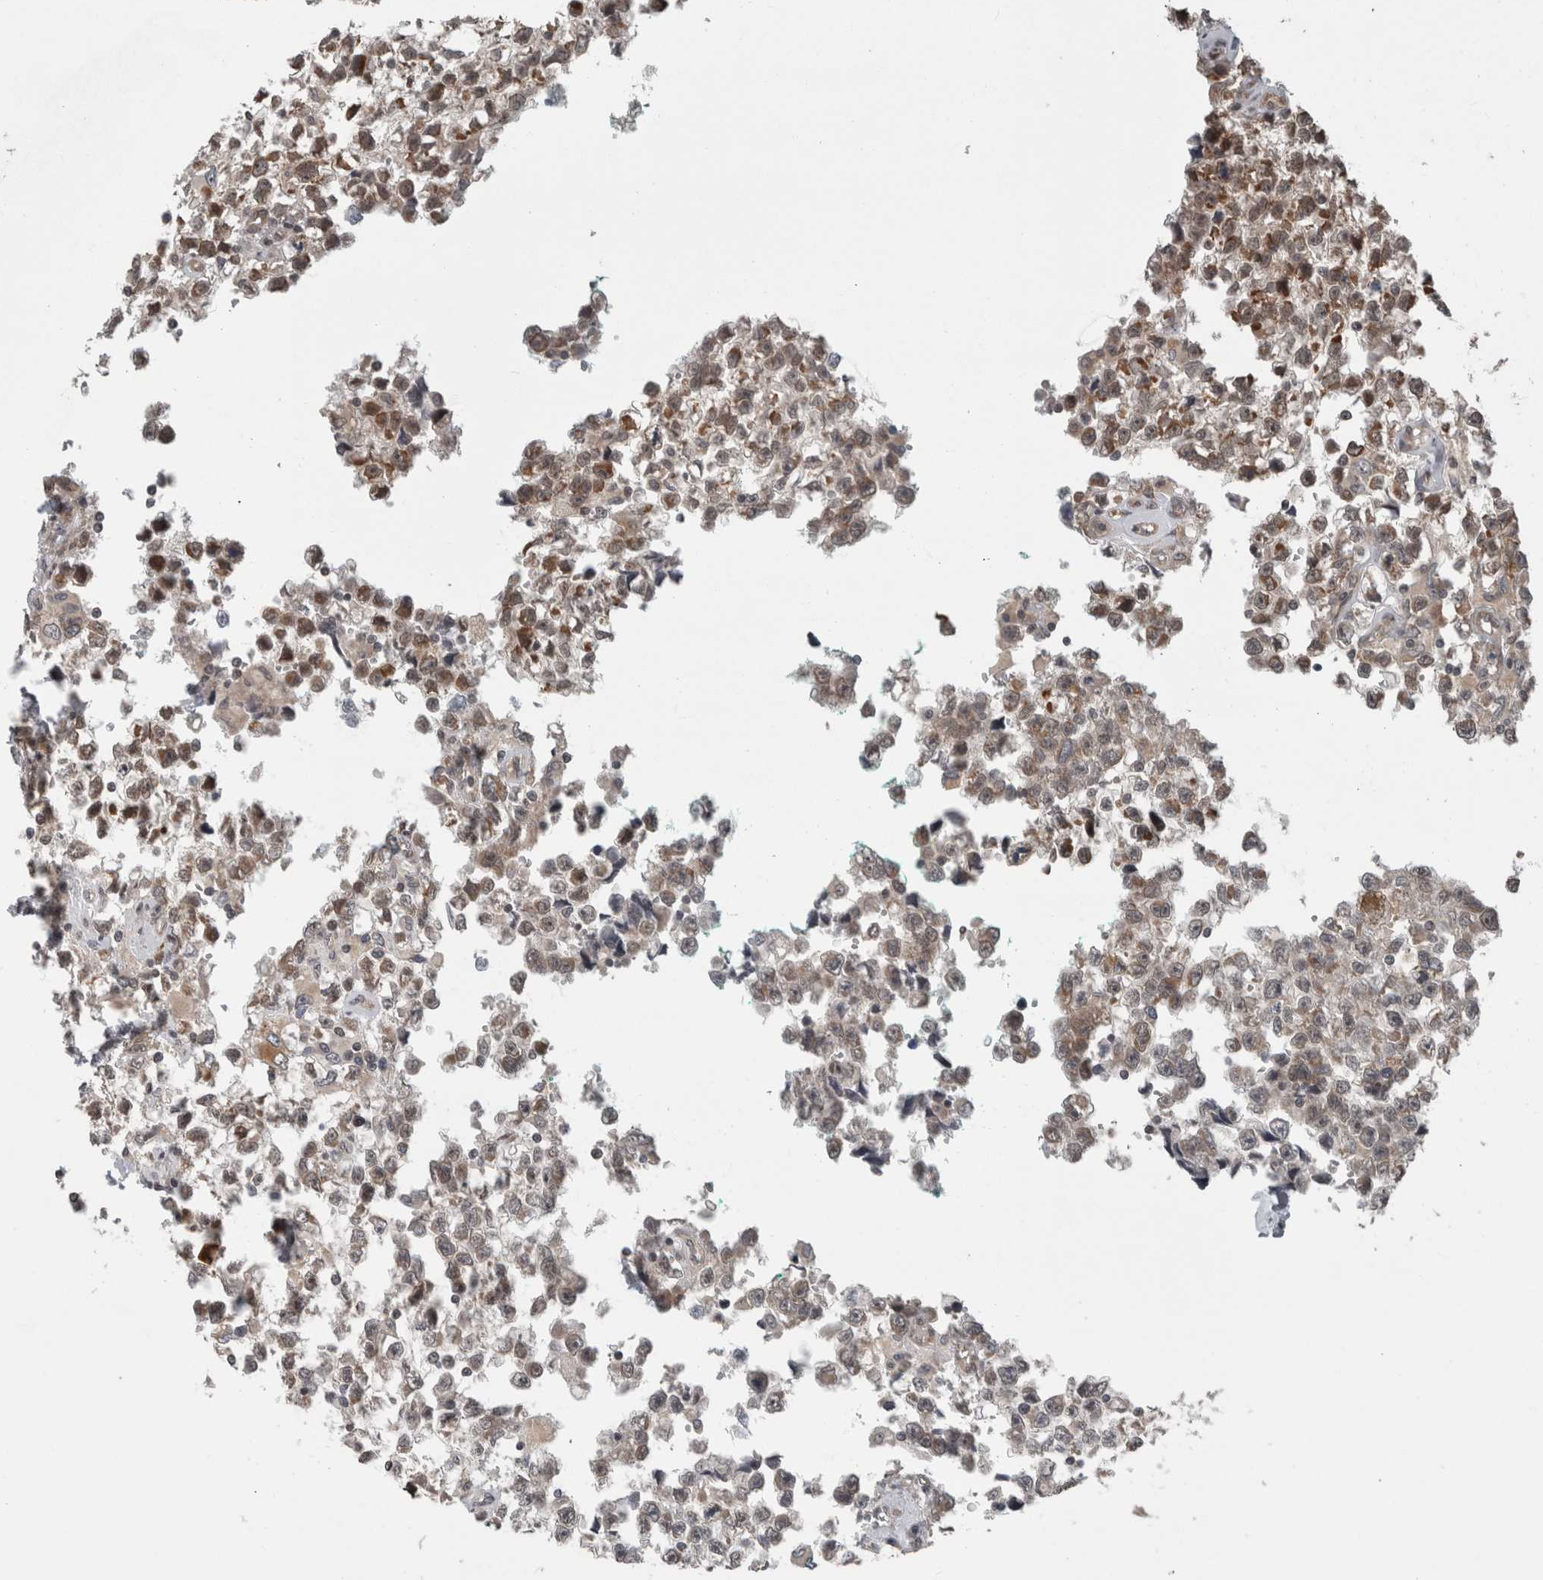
{"staining": {"intensity": "weak", "quantity": ">75%", "location": "cytoplasmic/membranous"}, "tissue": "testis cancer", "cell_type": "Tumor cells", "image_type": "cancer", "snomed": [{"axis": "morphology", "description": "Seminoma, NOS"}, {"axis": "morphology", "description": "Carcinoma, Embryonal, NOS"}, {"axis": "topography", "description": "Testis"}], "caption": "Immunohistochemical staining of human testis seminoma displays low levels of weak cytoplasmic/membranous expression in approximately >75% of tumor cells.", "gene": "ENY2", "patient": {"sex": "male", "age": 51}}